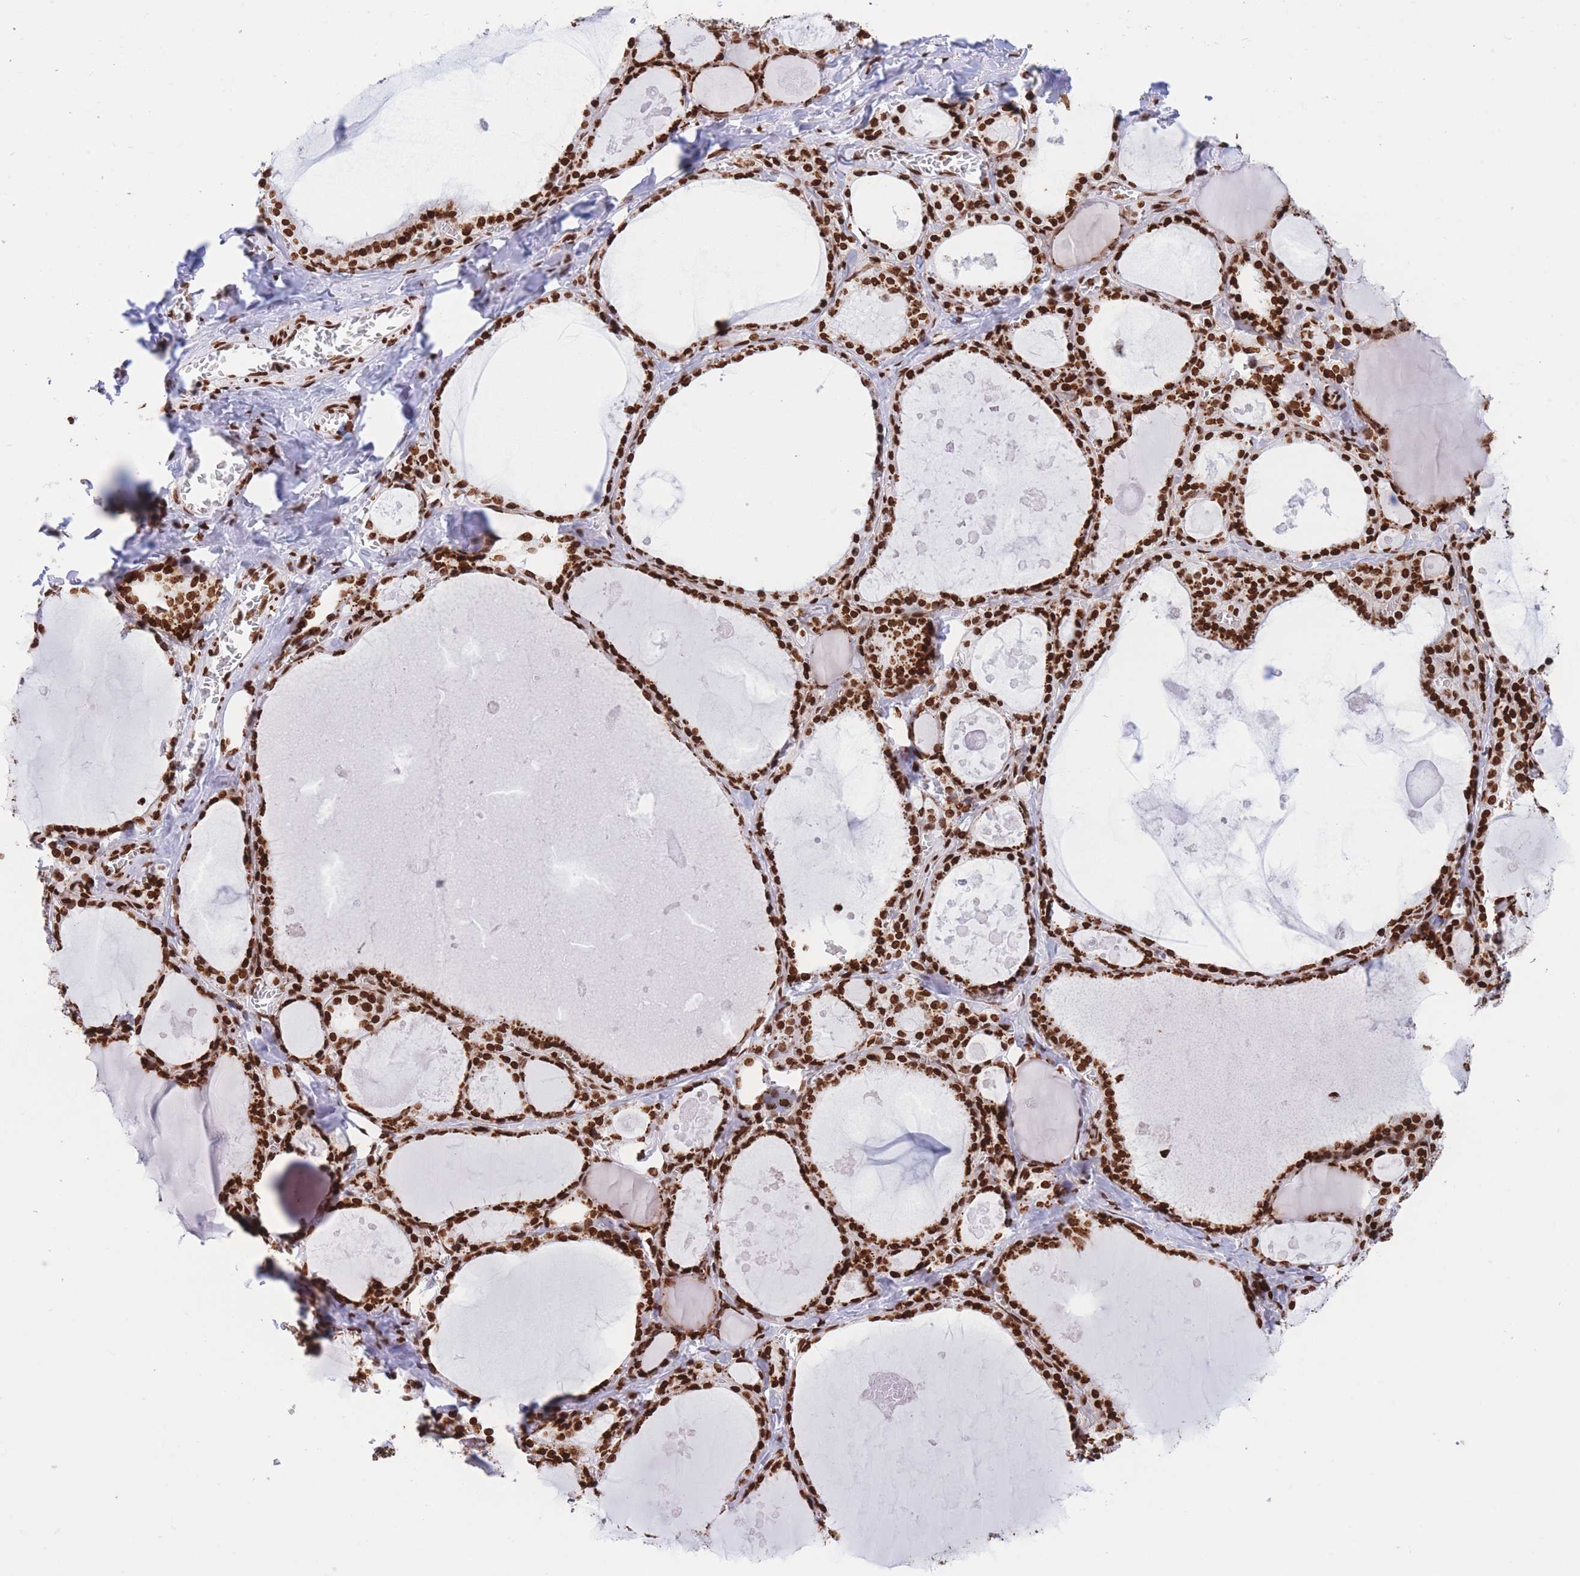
{"staining": {"intensity": "strong", "quantity": ">75%", "location": "nuclear"}, "tissue": "thyroid gland", "cell_type": "Glandular cells", "image_type": "normal", "snomed": [{"axis": "morphology", "description": "Normal tissue, NOS"}, {"axis": "topography", "description": "Thyroid gland"}], "caption": "This micrograph demonstrates unremarkable thyroid gland stained with immunohistochemistry to label a protein in brown. The nuclear of glandular cells show strong positivity for the protein. Nuclei are counter-stained blue.", "gene": "H2BC10", "patient": {"sex": "male", "age": 56}}